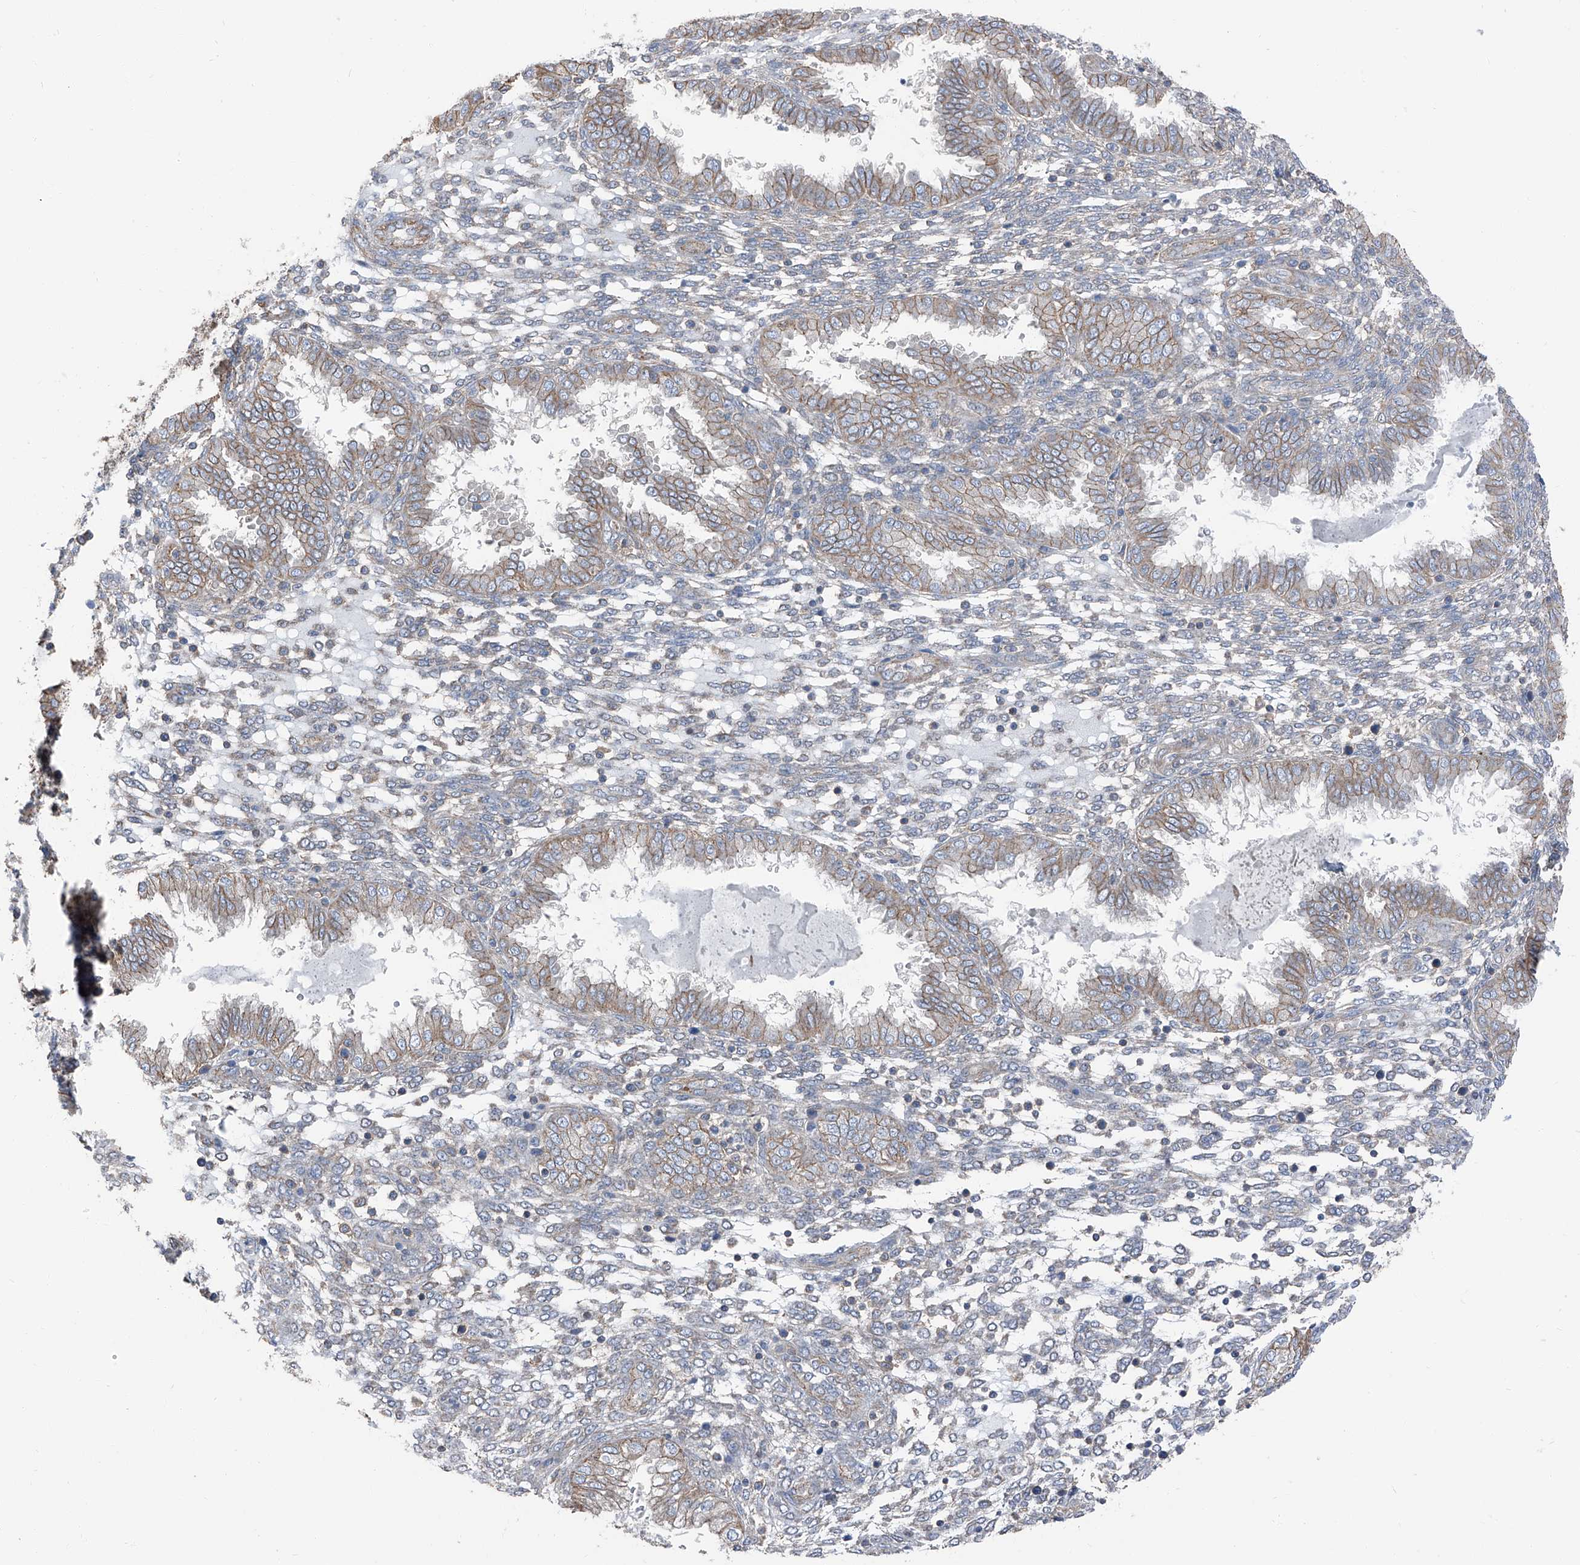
{"staining": {"intensity": "negative", "quantity": "none", "location": "none"}, "tissue": "endometrium", "cell_type": "Cells in endometrial stroma", "image_type": "normal", "snomed": [{"axis": "morphology", "description": "Normal tissue, NOS"}, {"axis": "topography", "description": "Endometrium"}], "caption": "Cells in endometrial stroma show no significant protein staining in unremarkable endometrium. (Immunohistochemistry, brightfield microscopy, high magnification).", "gene": "GPR142", "patient": {"sex": "female", "age": 33}}